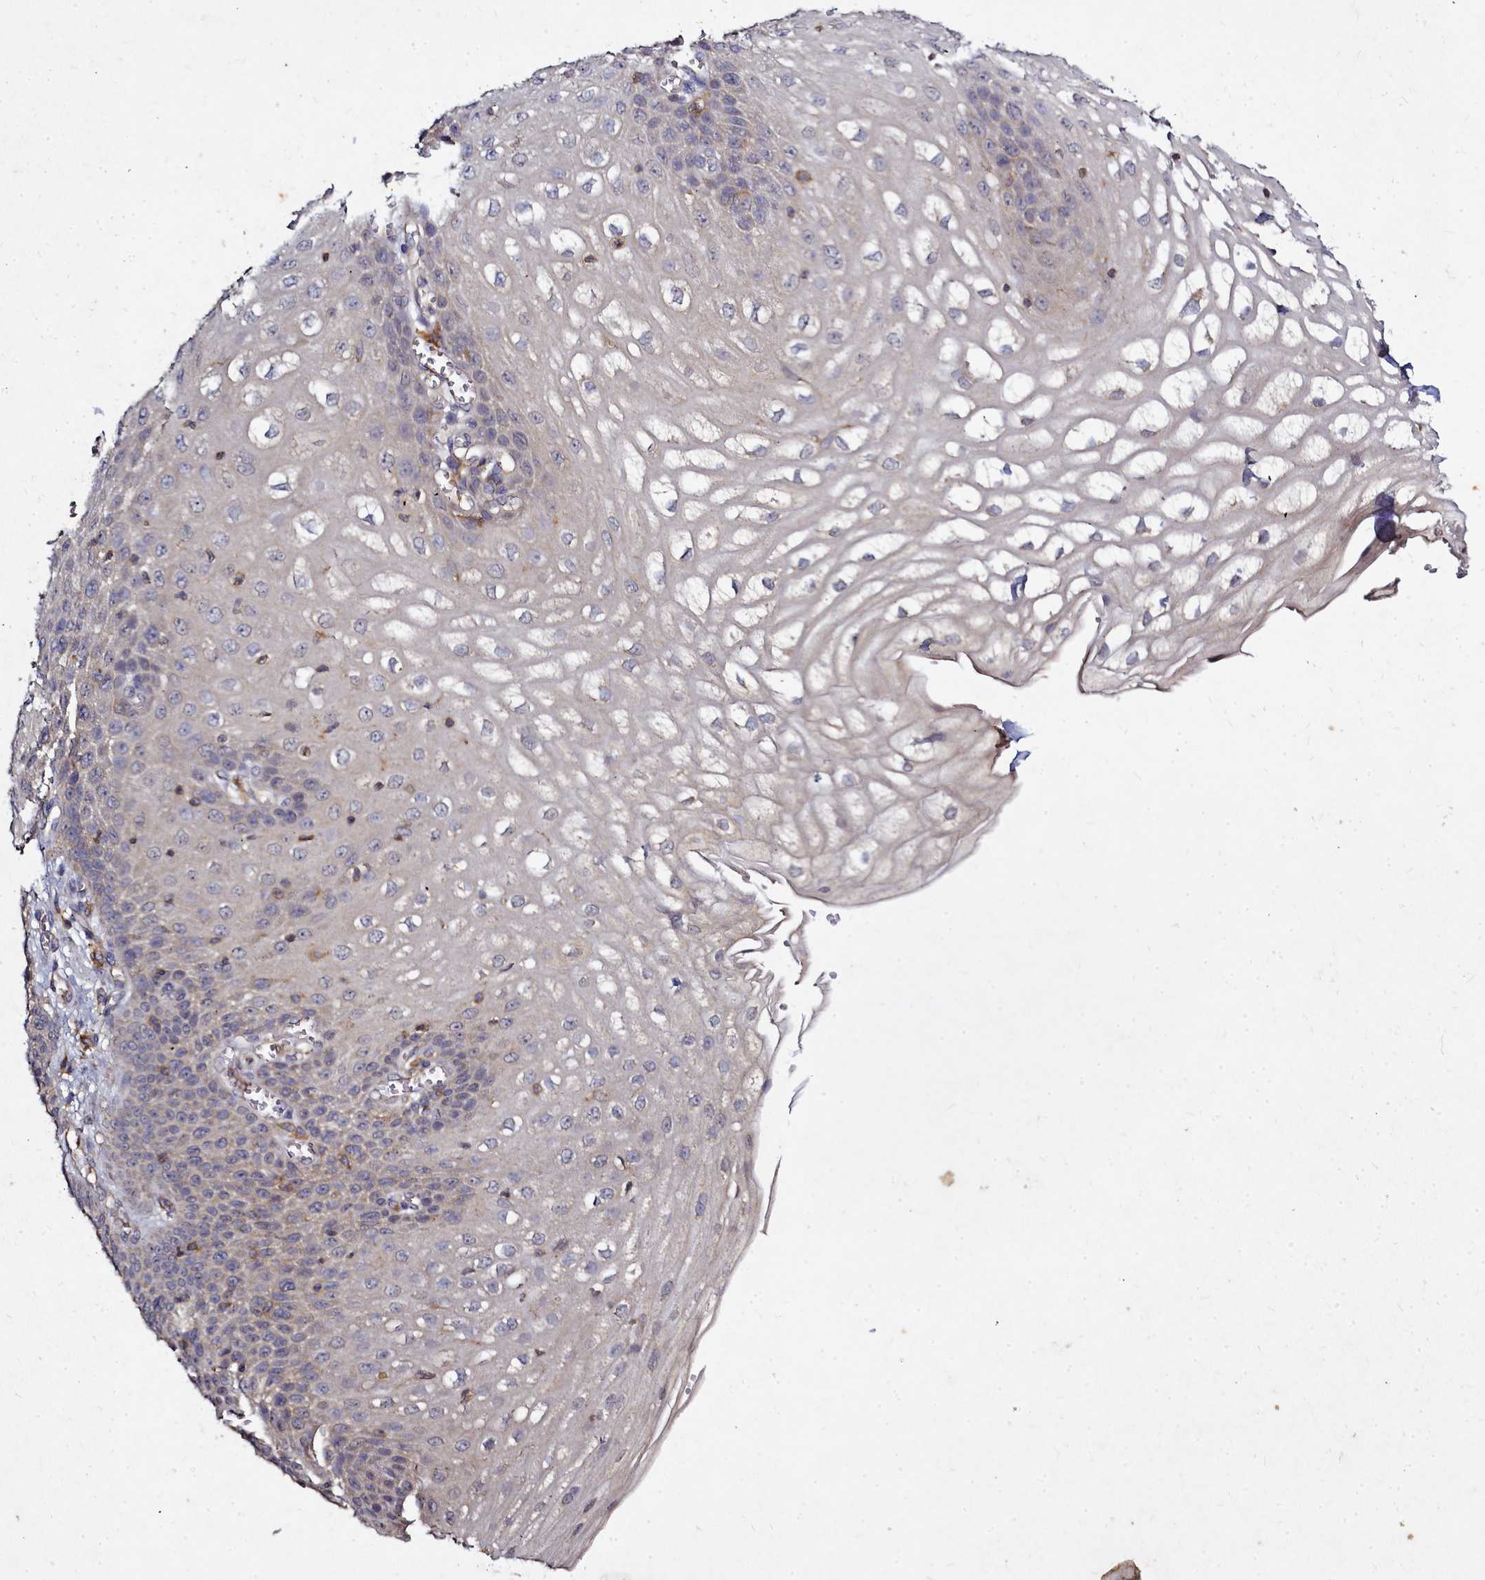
{"staining": {"intensity": "weak", "quantity": "<25%", "location": "cytoplasmic/membranous"}, "tissue": "esophagus", "cell_type": "Squamous epithelial cells", "image_type": "normal", "snomed": [{"axis": "morphology", "description": "Normal tissue, NOS"}, {"axis": "topography", "description": "Esophagus"}], "caption": "IHC image of unremarkable human esophagus stained for a protein (brown), which demonstrates no expression in squamous epithelial cells.", "gene": "NCKAP1L", "patient": {"sex": "male", "age": 81}}